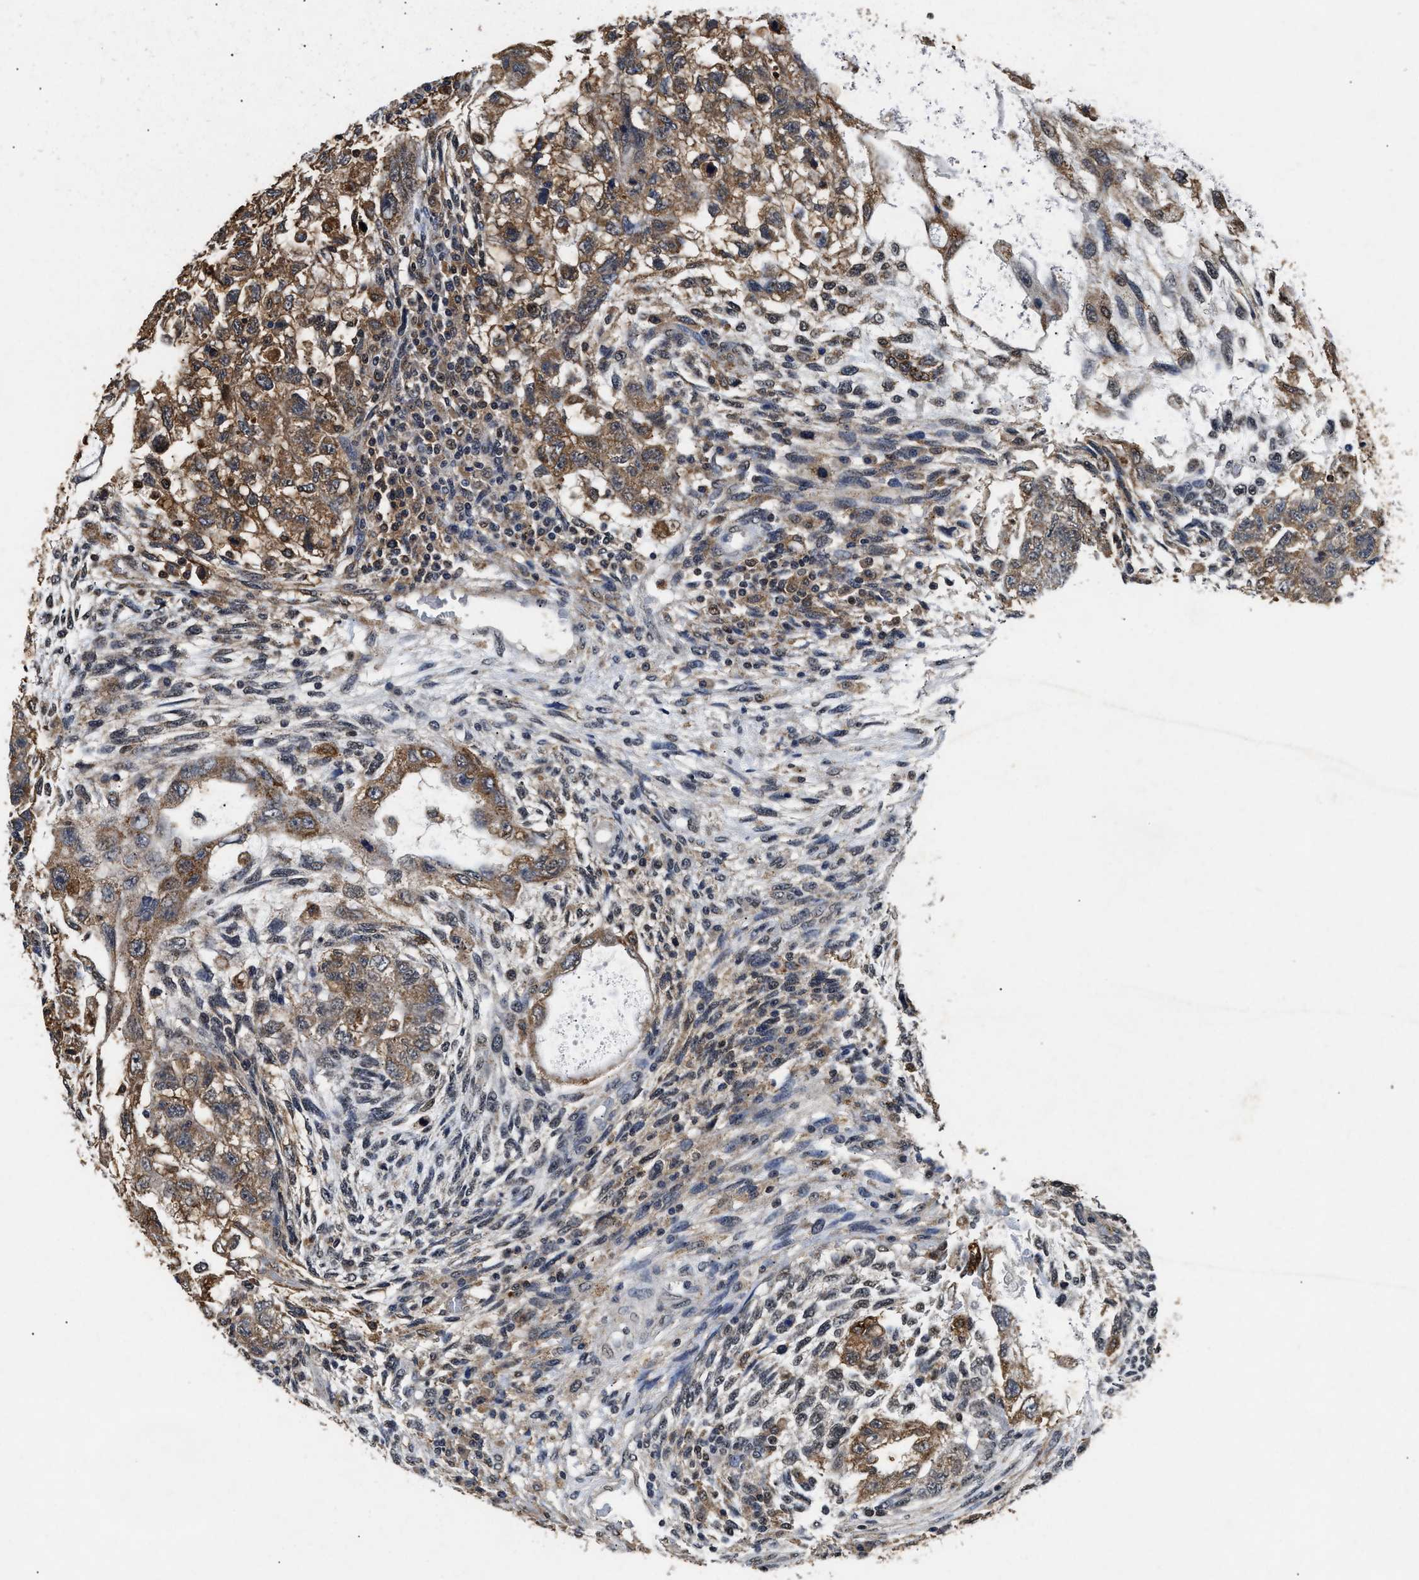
{"staining": {"intensity": "moderate", "quantity": ">75%", "location": "cytoplasmic/membranous"}, "tissue": "testis cancer", "cell_type": "Tumor cells", "image_type": "cancer", "snomed": [{"axis": "morphology", "description": "Normal tissue, NOS"}, {"axis": "morphology", "description": "Carcinoma, Embryonal, NOS"}, {"axis": "topography", "description": "Testis"}], "caption": "Immunohistochemistry (IHC) histopathology image of human embryonal carcinoma (testis) stained for a protein (brown), which exhibits medium levels of moderate cytoplasmic/membranous staining in approximately >75% of tumor cells.", "gene": "ACOX1", "patient": {"sex": "male", "age": 36}}